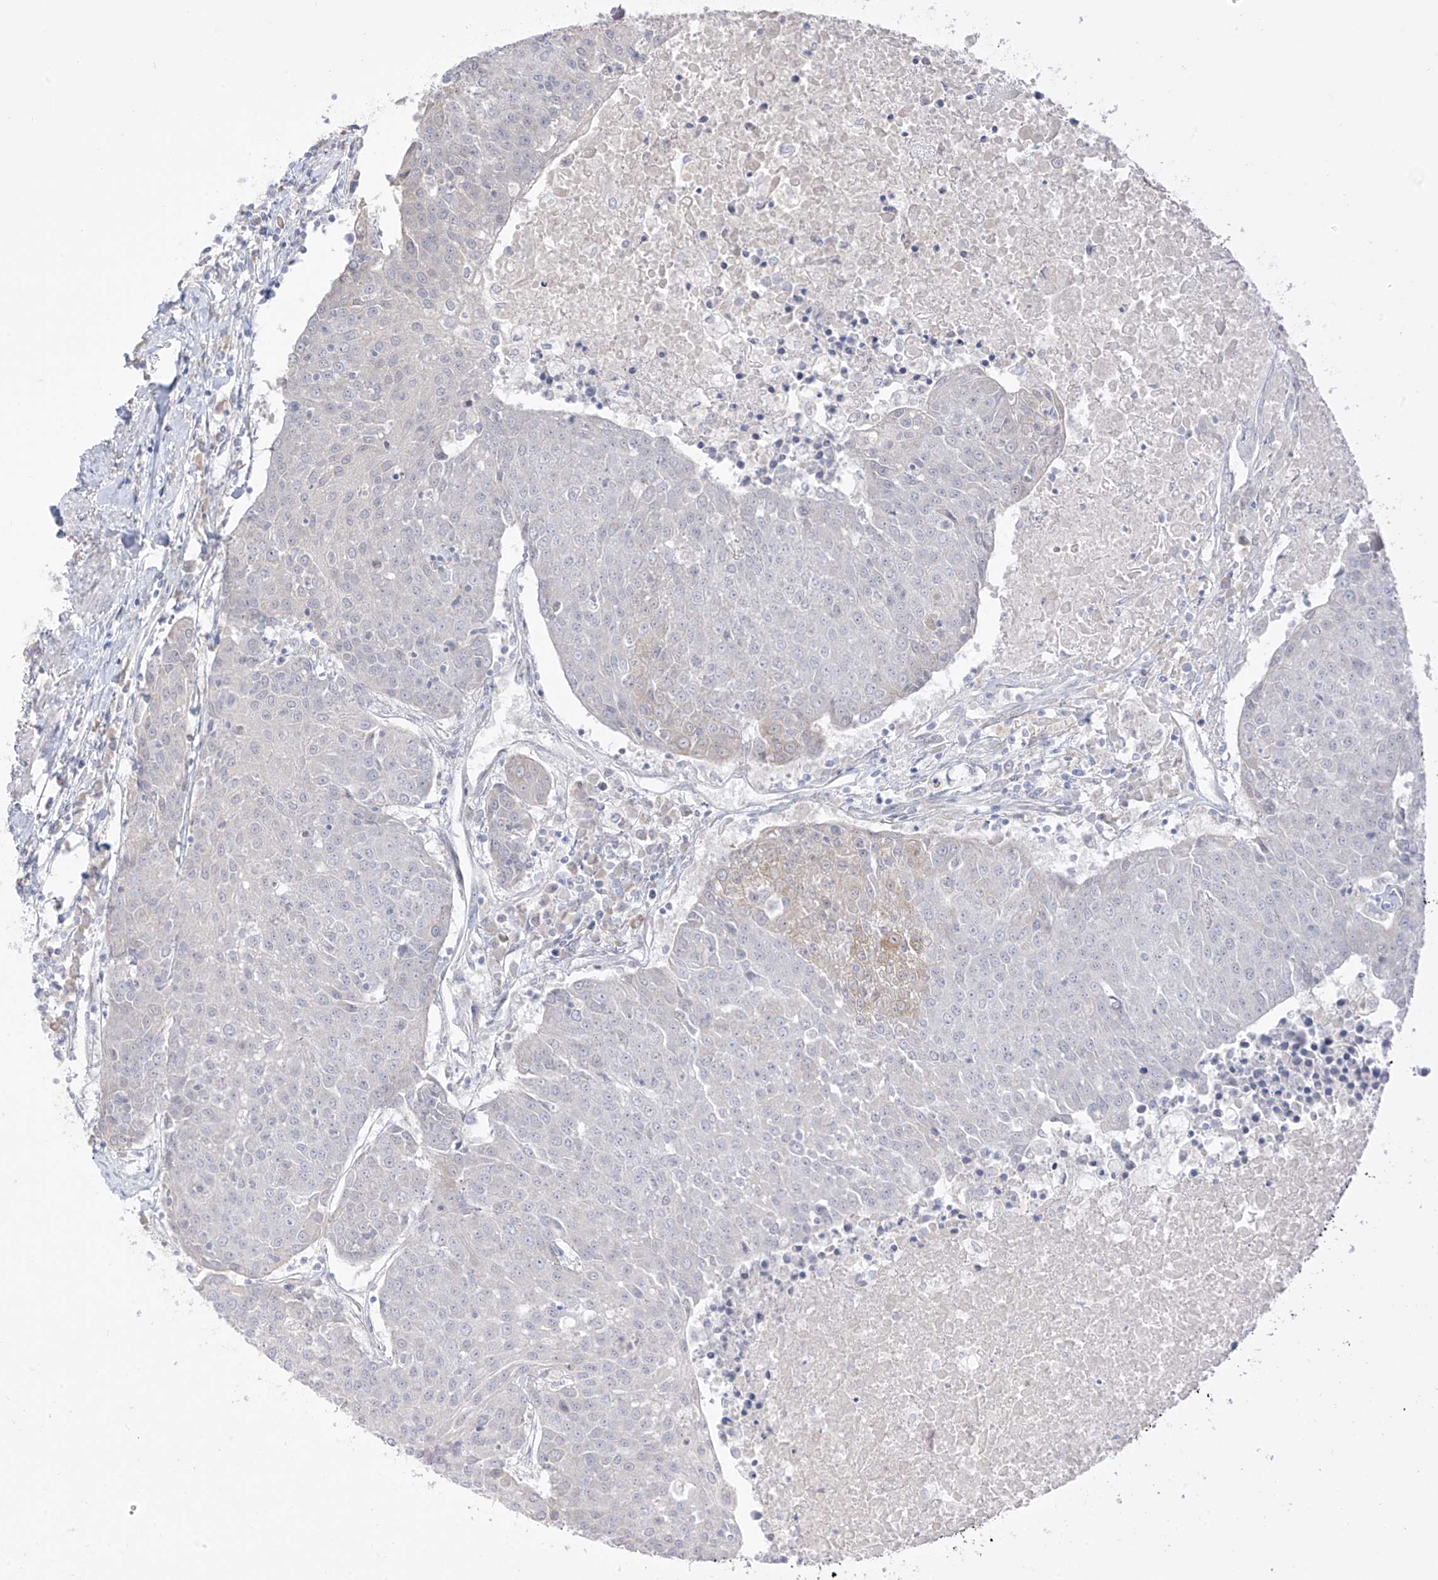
{"staining": {"intensity": "negative", "quantity": "none", "location": "none"}, "tissue": "urothelial cancer", "cell_type": "Tumor cells", "image_type": "cancer", "snomed": [{"axis": "morphology", "description": "Urothelial carcinoma, High grade"}, {"axis": "topography", "description": "Urinary bladder"}], "caption": "A histopathology image of urothelial carcinoma (high-grade) stained for a protein reveals no brown staining in tumor cells.", "gene": "DCDC2", "patient": {"sex": "female", "age": 85}}